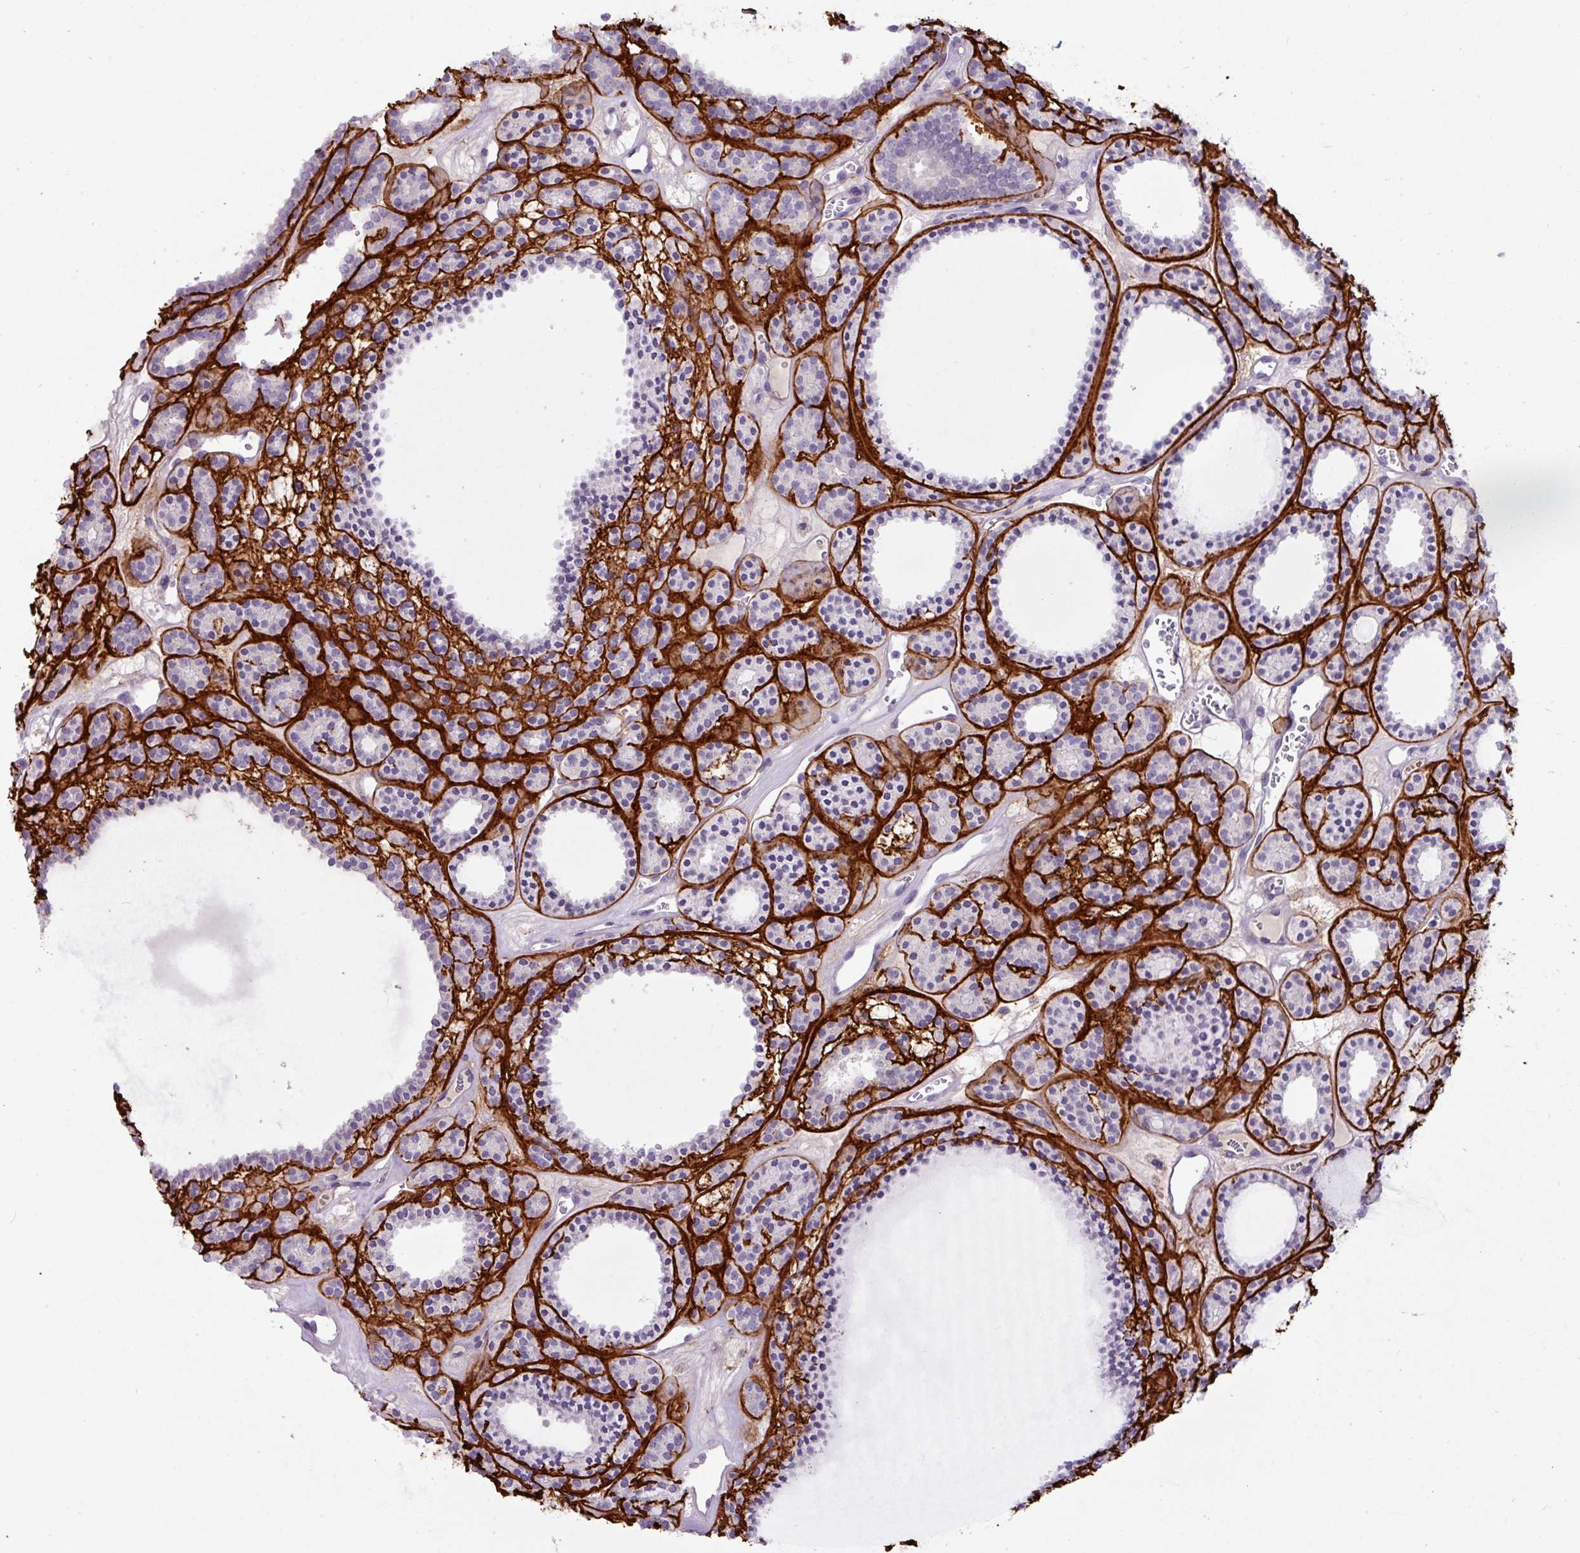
{"staining": {"intensity": "negative", "quantity": "none", "location": "none"}, "tissue": "thyroid cancer", "cell_type": "Tumor cells", "image_type": "cancer", "snomed": [{"axis": "morphology", "description": "Follicular adenoma carcinoma, NOS"}, {"axis": "topography", "description": "Thyroid gland"}], "caption": "High power microscopy histopathology image of an immunohistochemistry (IHC) photomicrograph of follicular adenoma carcinoma (thyroid), revealing no significant positivity in tumor cells.", "gene": "ZNF524", "patient": {"sex": "female", "age": 63}}